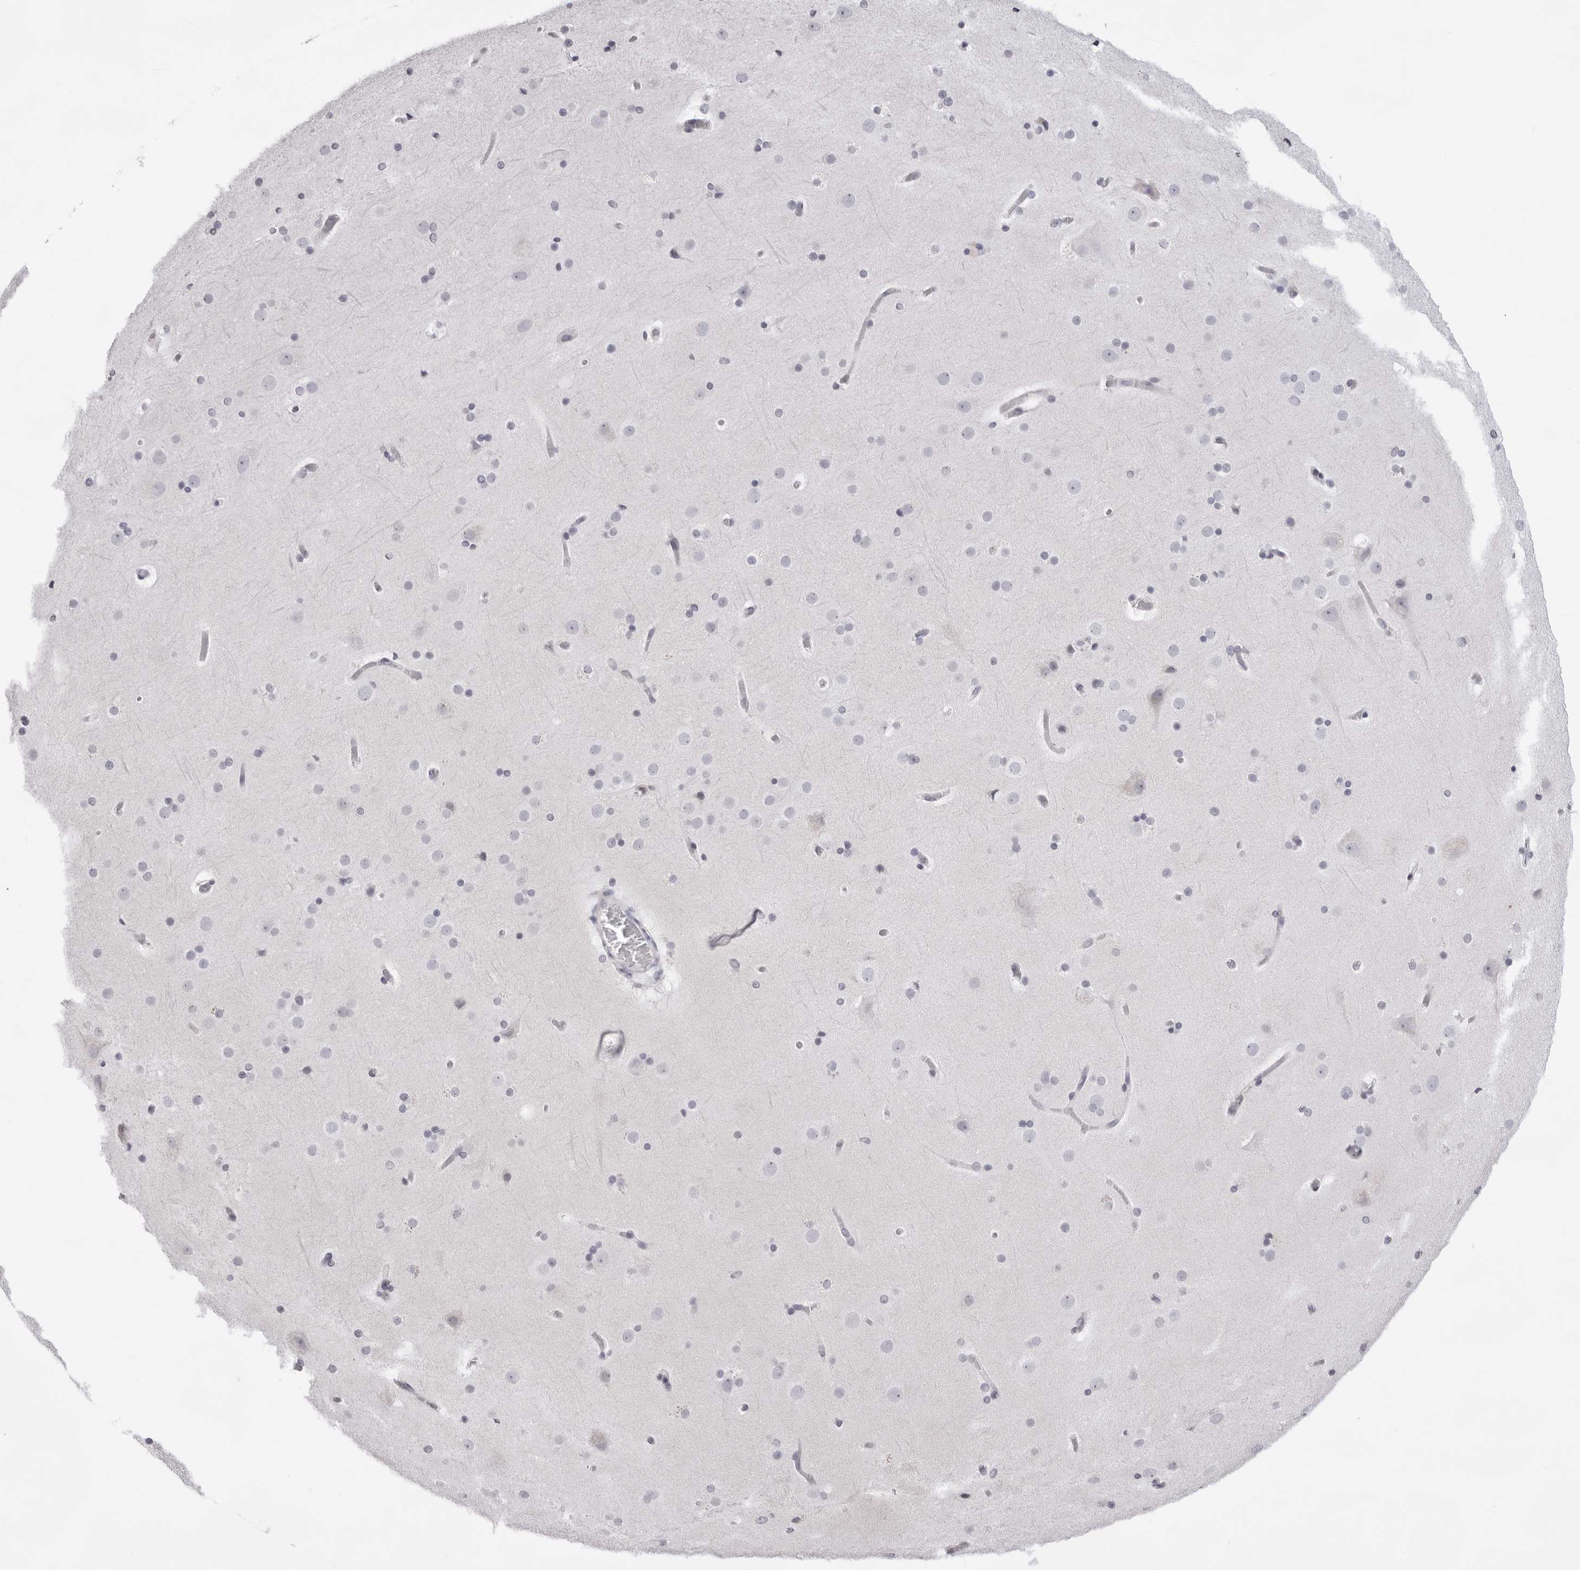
{"staining": {"intensity": "negative", "quantity": "none", "location": "none"}, "tissue": "cerebral cortex", "cell_type": "Endothelial cells", "image_type": "normal", "snomed": [{"axis": "morphology", "description": "Normal tissue, NOS"}, {"axis": "topography", "description": "Cerebral cortex"}], "caption": "This is a histopathology image of immunohistochemistry staining of unremarkable cerebral cortex, which shows no positivity in endothelial cells.", "gene": "SMIM2", "patient": {"sex": "male", "age": 57}}